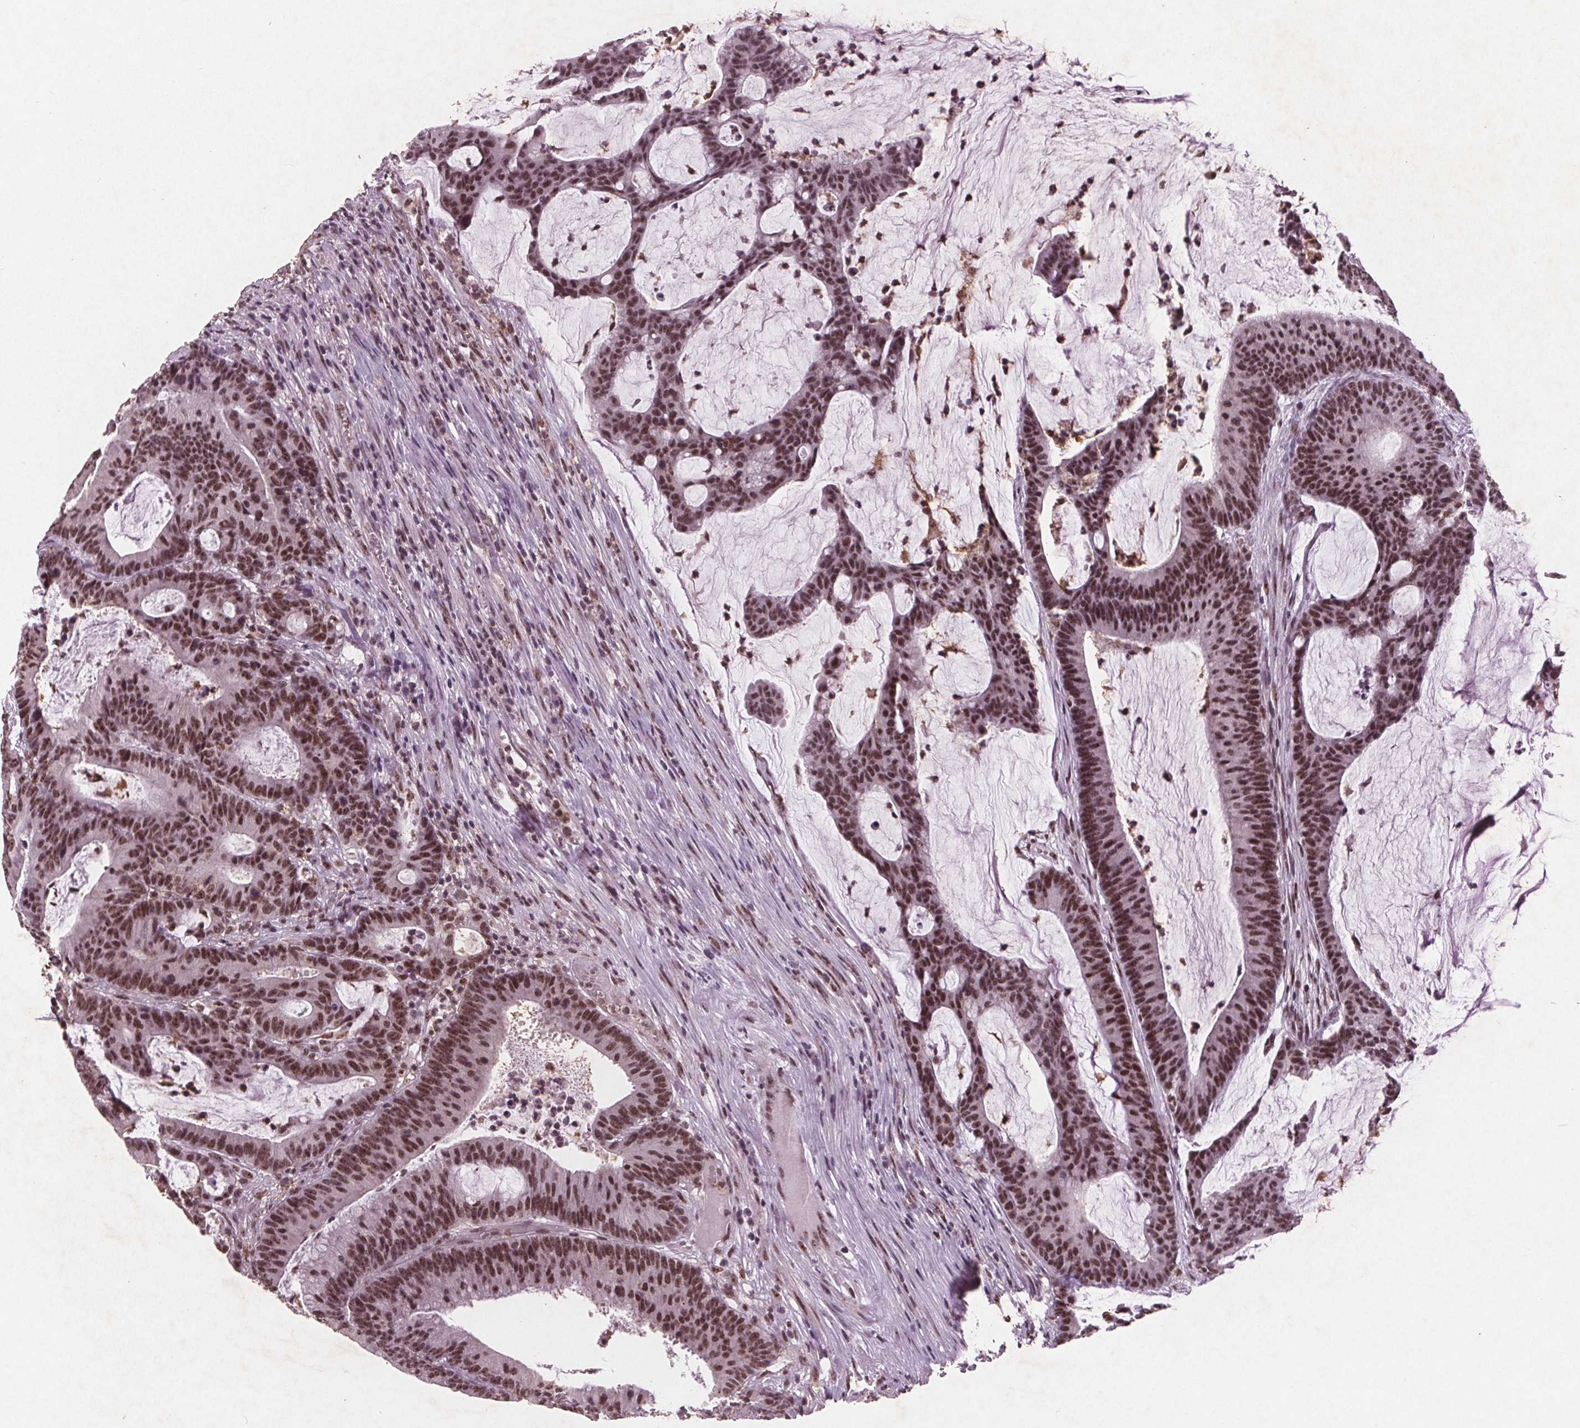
{"staining": {"intensity": "strong", "quantity": ">75%", "location": "nuclear"}, "tissue": "colorectal cancer", "cell_type": "Tumor cells", "image_type": "cancer", "snomed": [{"axis": "morphology", "description": "Adenocarcinoma, NOS"}, {"axis": "topography", "description": "Colon"}], "caption": "Colorectal cancer (adenocarcinoma) was stained to show a protein in brown. There is high levels of strong nuclear staining in about >75% of tumor cells.", "gene": "RPS6KA2", "patient": {"sex": "female", "age": 78}}